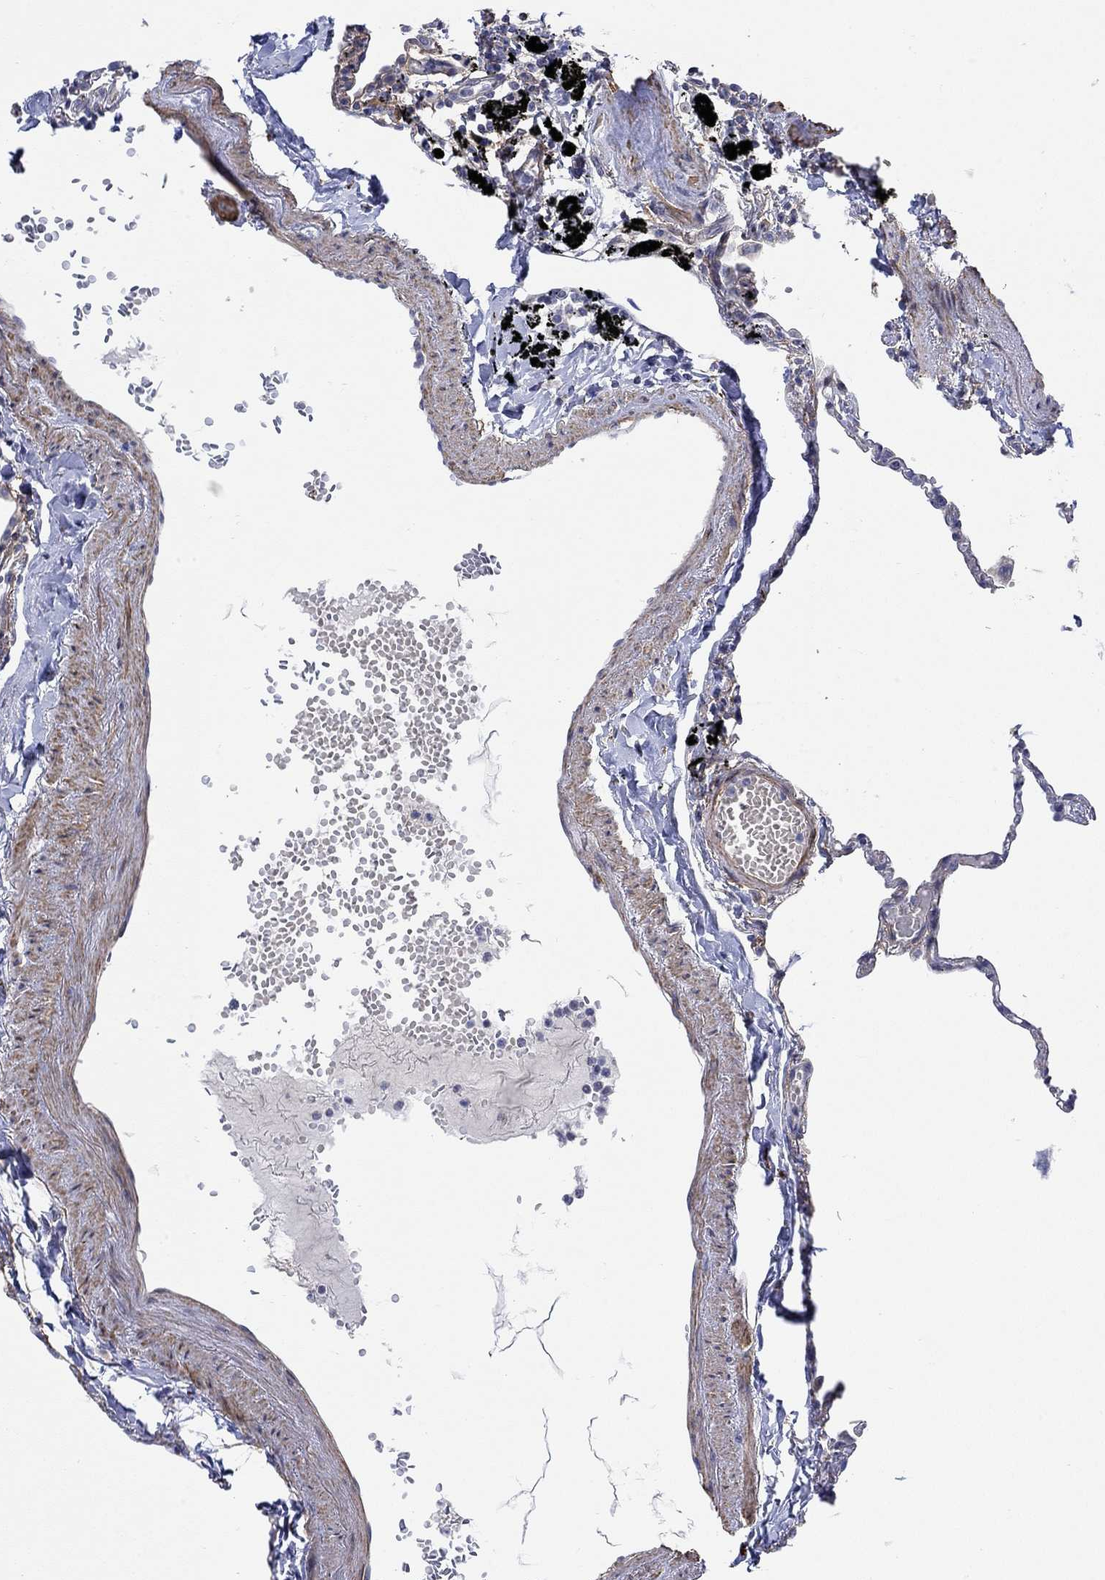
{"staining": {"intensity": "moderate", "quantity": "<25%", "location": "cytoplasmic/membranous"}, "tissue": "lung", "cell_type": "Alveolar cells", "image_type": "normal", "snomed": [{"axis": "morphology", "description": "Normal tissue, NOS"}, {"axis": "topography", "description": "Lung"}], "caption": "Immunohistochemistry image of normal lung: lung stained using IHC reveals low levels of moderate protein expression localized specifically in the cytoplasmic/membranous of alveolar cells, appearing as a cytoplasmic/membranous brown color.", "gene": "SCN7A", "patient": {"sex": "male", "age": 78}}